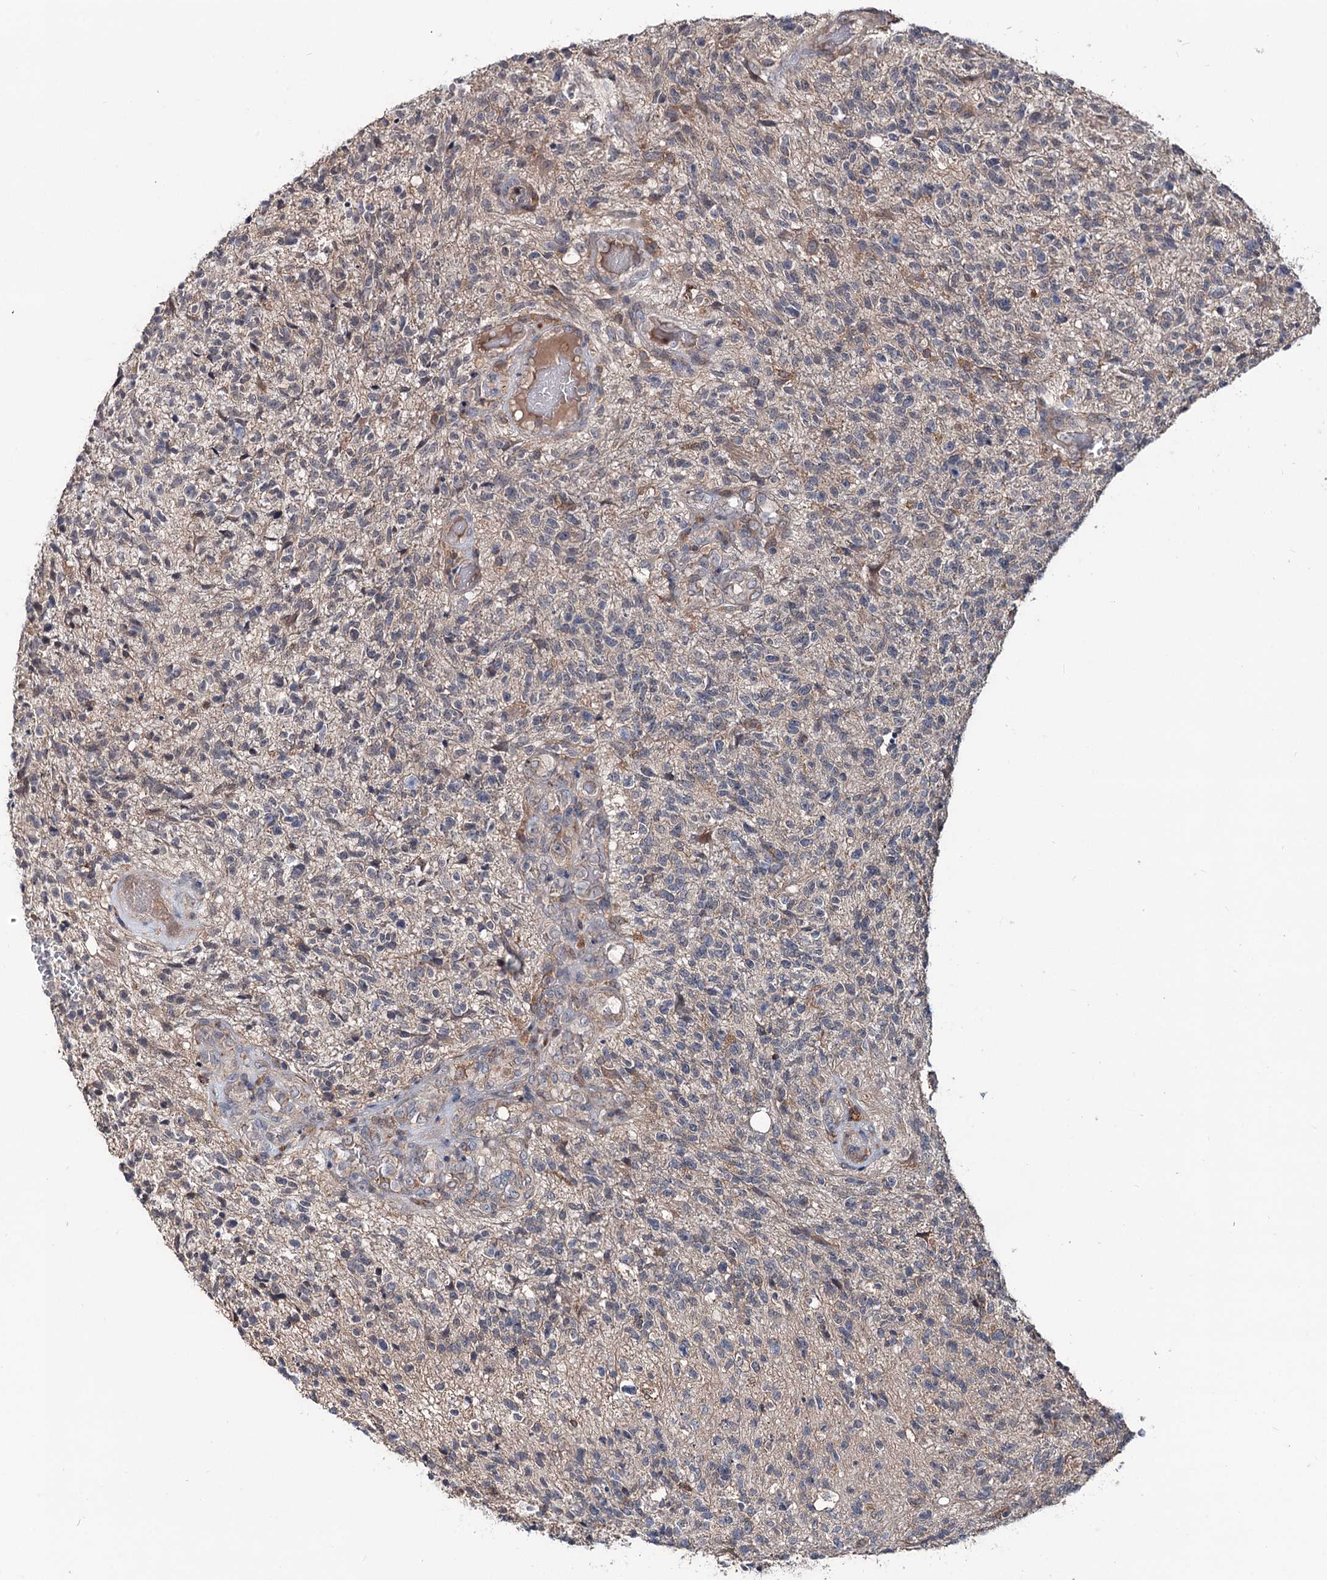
{"staining": {"intensity": "negative", "quantity": "none", "location": "none"}, "tissue": "glioma", "cell_type": "Tumor cells", "image_type": "cancer", "snomed": [{"axis": "morphology", "description": "Glioma, malignant, High grade"}, {"axis": "topography", "description": "Brain"}], "caption": "Tumor cells are negative for protein expression in human malignant glioma (high-grade).", "gene": "GRIP1", "patient": {"sex": "male", "age": 56}}